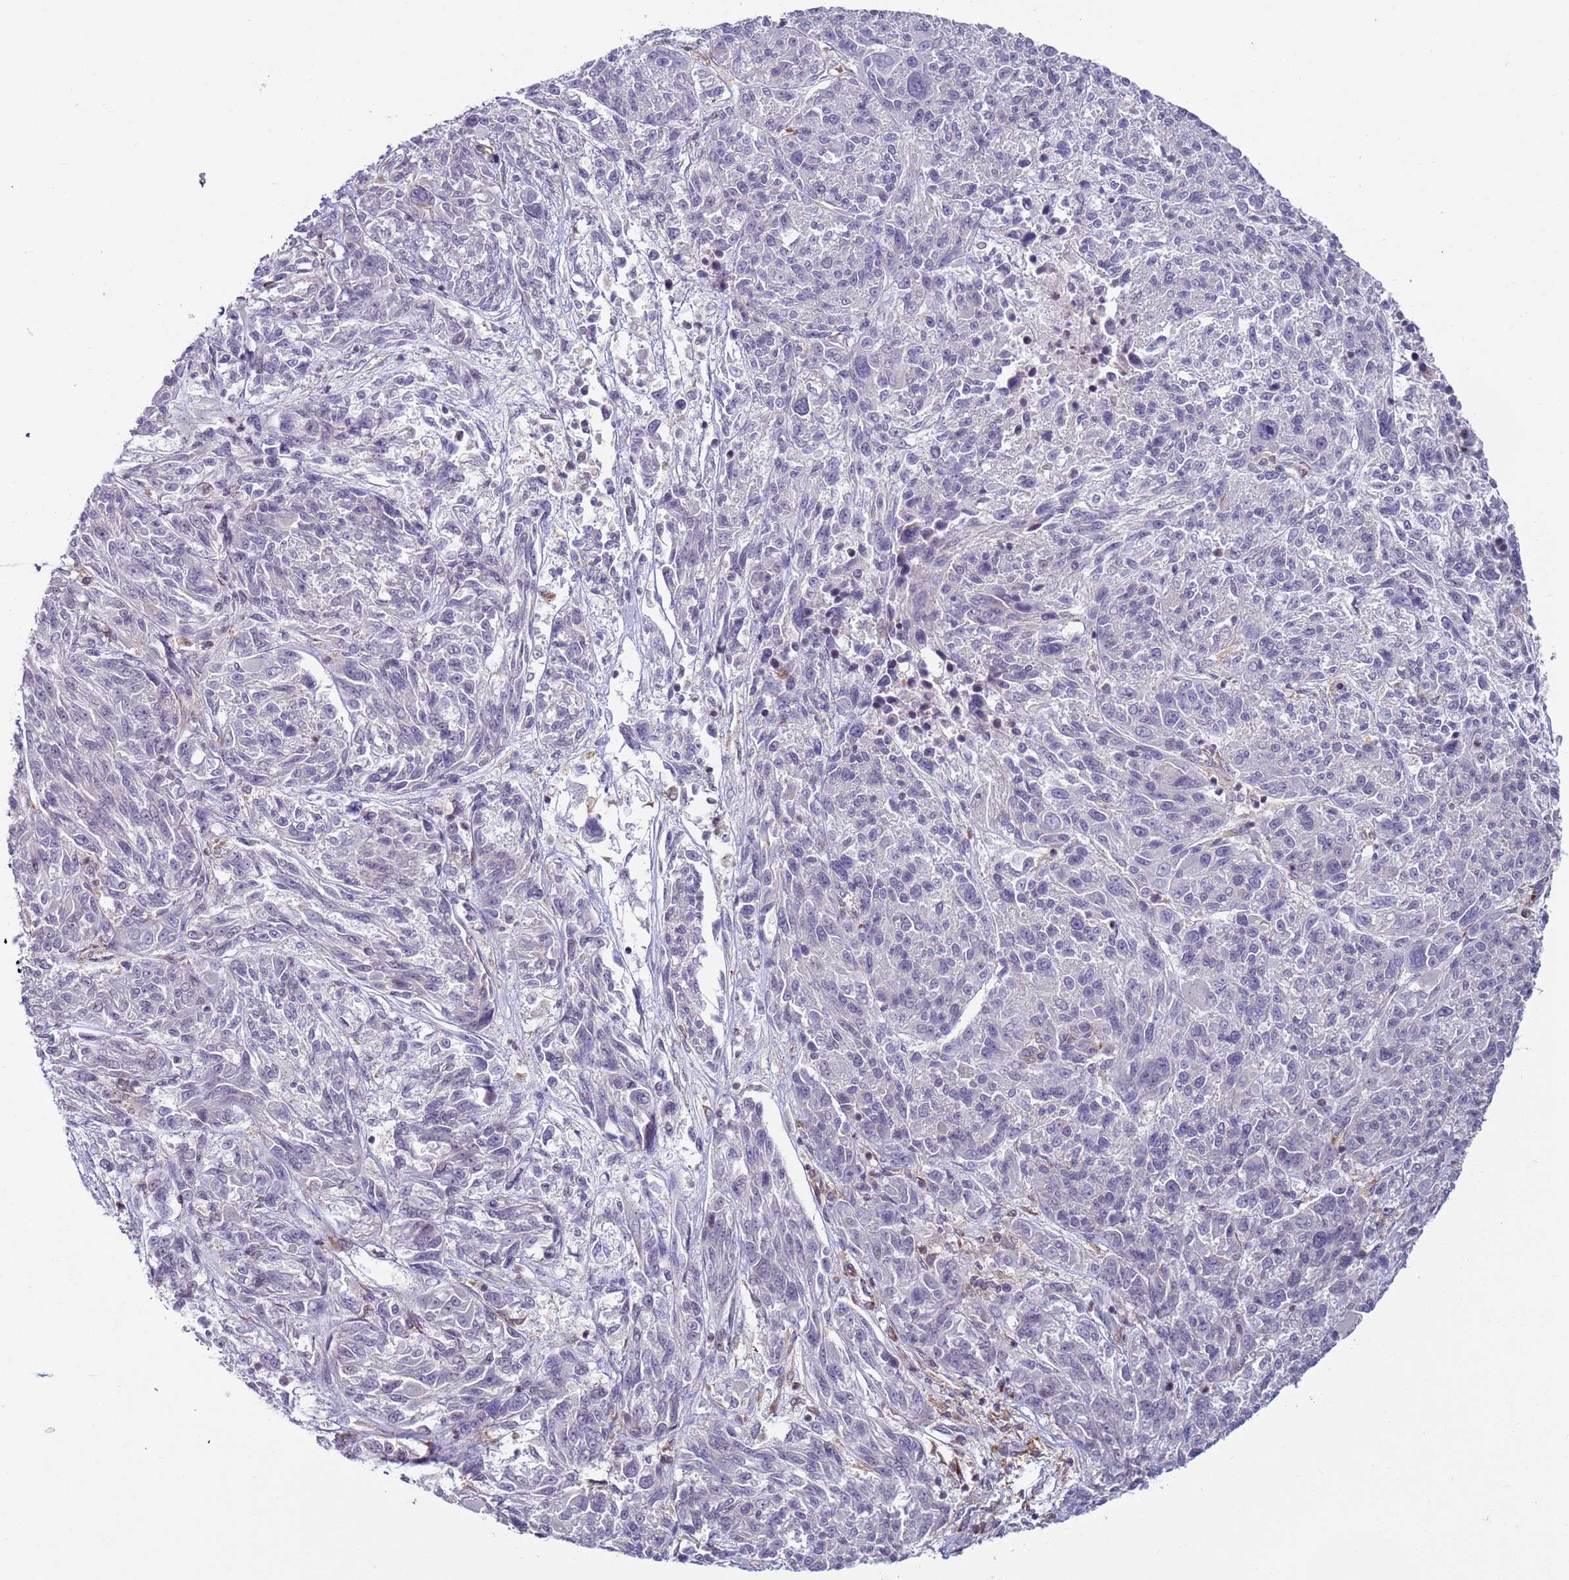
{"staining": {"intensity": "negative", "quantity": "none", "location": "none"}, "tissue": "melanoma", "cell_type": "Tumor cells", "image_type": "cancer", "snomed": [{"axis": "morphology", "description": "Malignant melanoma, NOS"}, {"axis": "topography", "description": "Skin"}], "caption": "Immunohistochemistry of malignant melanoma shows no positivity in tumor cells.", "gene": "SNAPC4", "patient": {"sex": "male", "age": 53}}